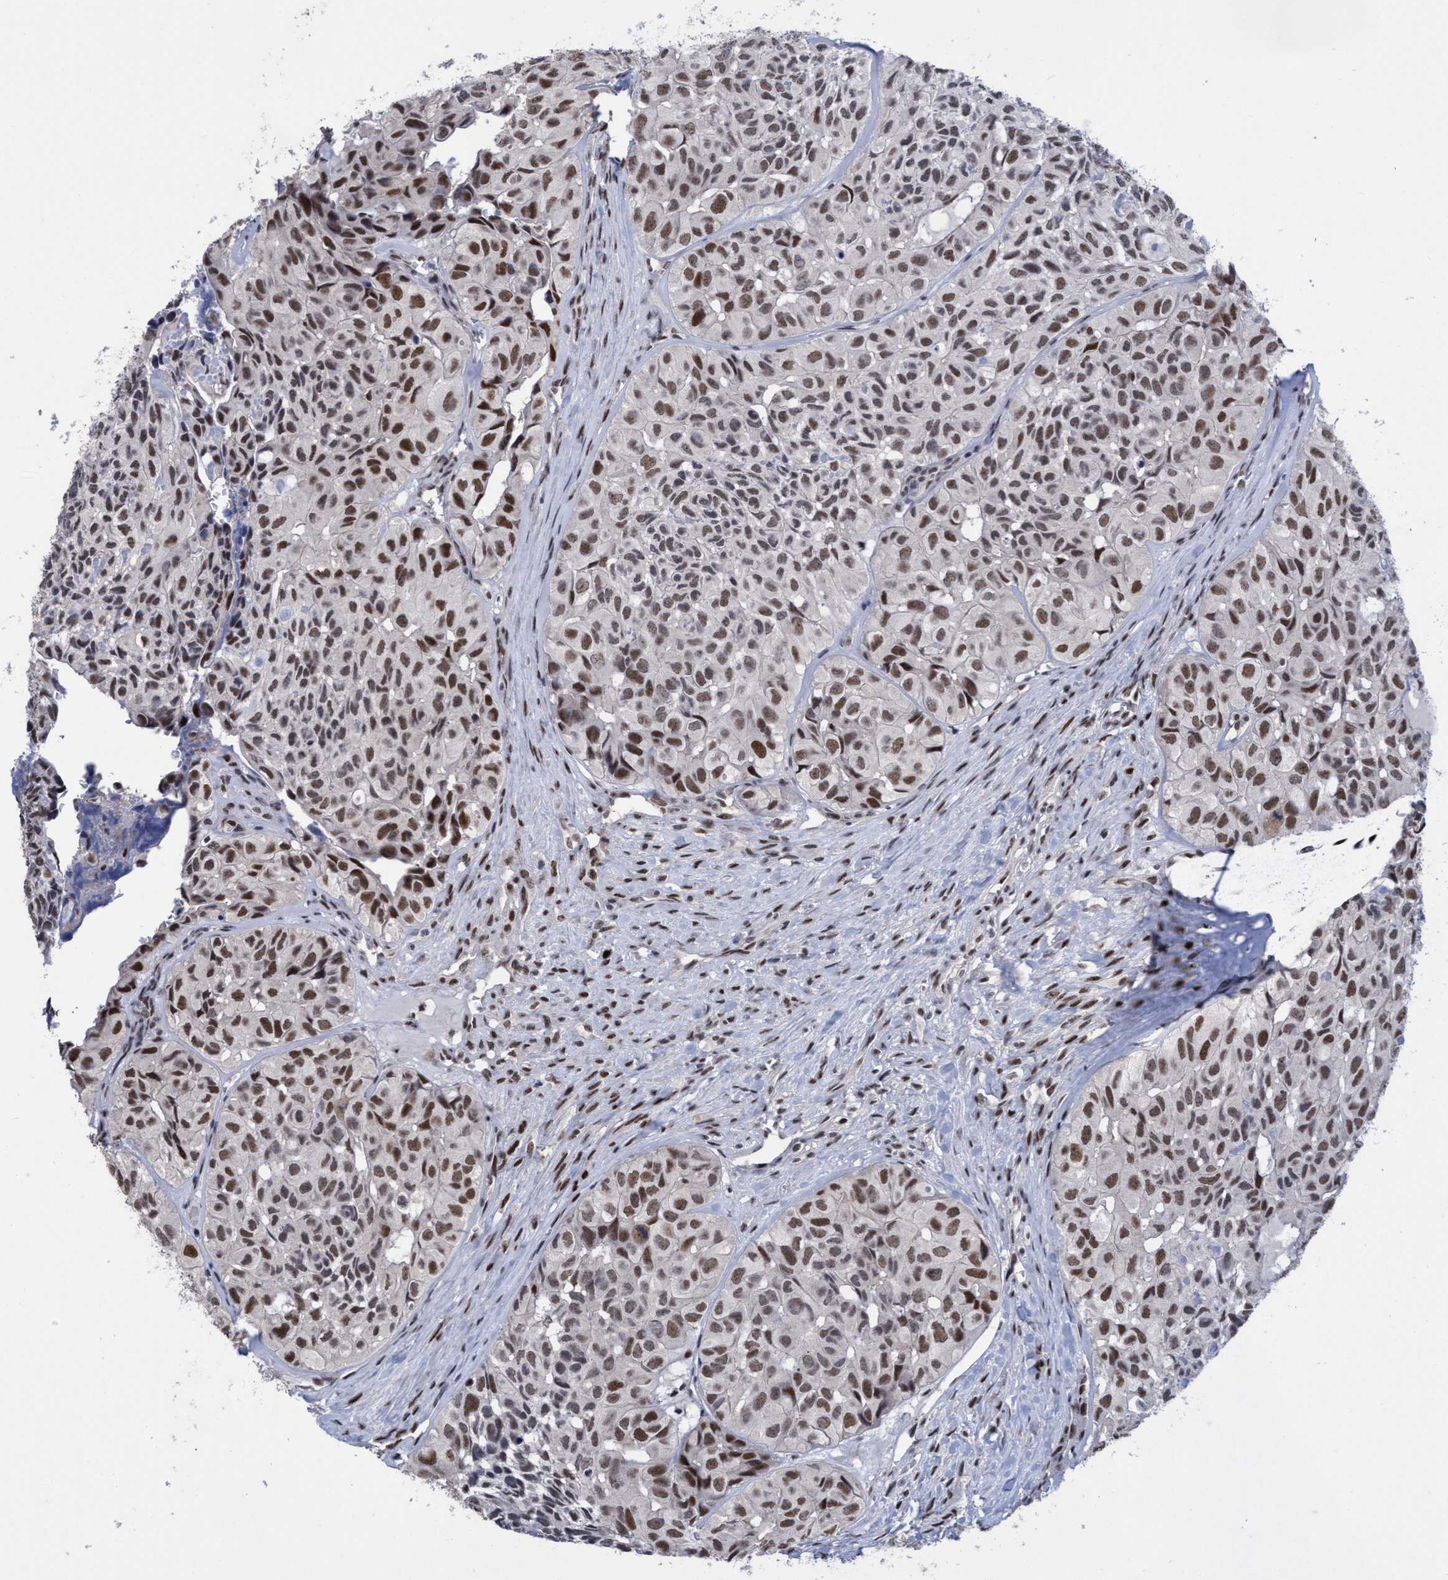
{"staining": {"intensity": "moderate", "quantity": "25%-75%", "location": "nuclear"}, "tissue": "head and neck cancer", "cell_type": "Tumor cells", "image_type": "cancer", "snomed": [{"axis": "morphology", "description": "Adenocarcinoma, NOS"}, {"axis": "topography", "description": "Salivary gland, NOS"}, {"axis": "topography", "description": "Head-Neck"}], "caption": "Immunohistochemistry micrograph of human head and neck adenocarcinoma stained for a protein (brown), which reveals medium levels of moderate nuclear expression in approximately 25%-75% of tumor cells.", "gene": "C9orf78", "patient": {"sex": "female", "age": 76}}